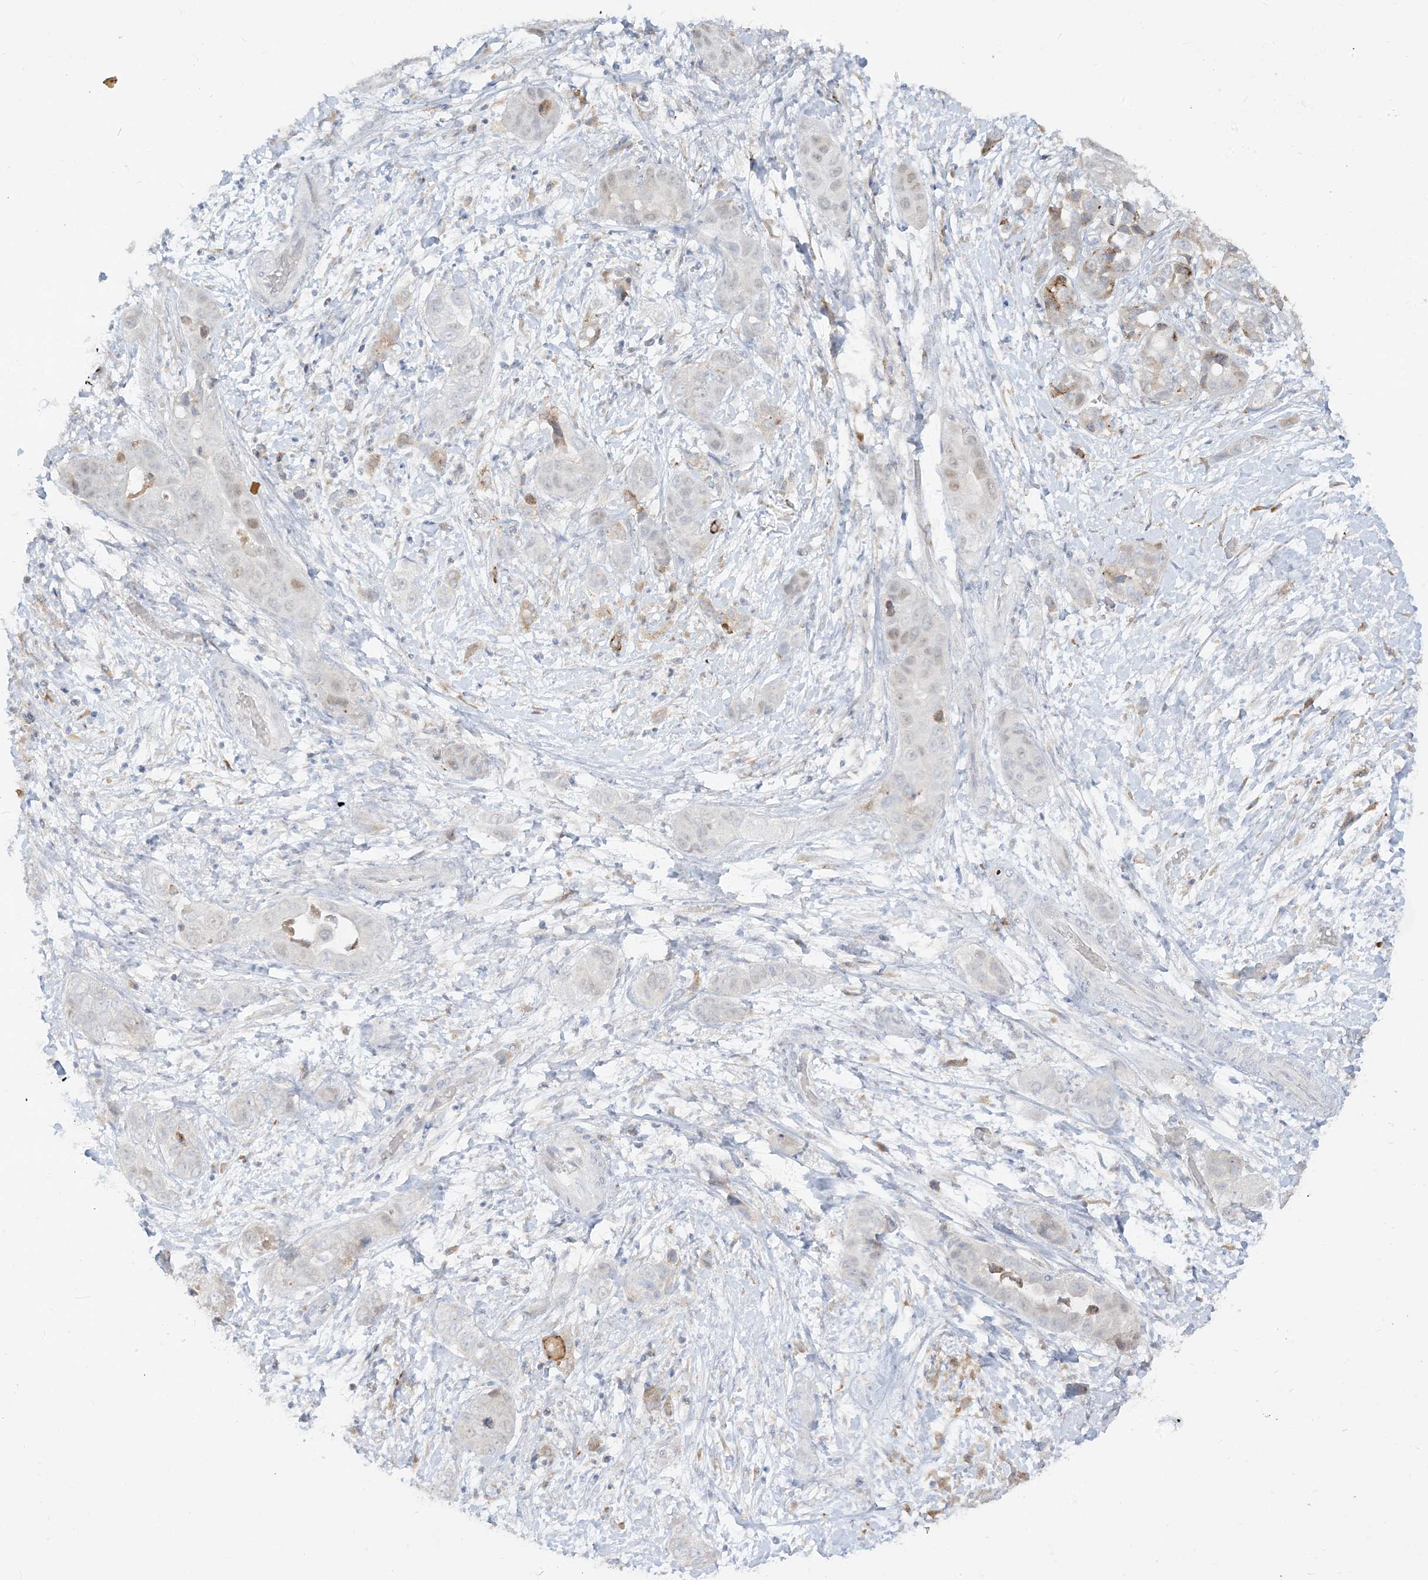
{"staining": {"intensity": "weak", "quantity": "<25%", "location": "nuclear"}, "tissue": "liver cancer", "cell_type": "Tumor cells", "image_type": "cancer", "snomed": [{"axis": "morphology", "description": "Cholangiocarcinoma"}, {"axis": "topography", "description": "Liver"}], "caption": "Cholangiocarcinoma (liver) was stained to show a protein in brown. There is no significant staining in tumor cells.", "gene": "LOXL3", "patient": {"sex": "female", "age": 52}}